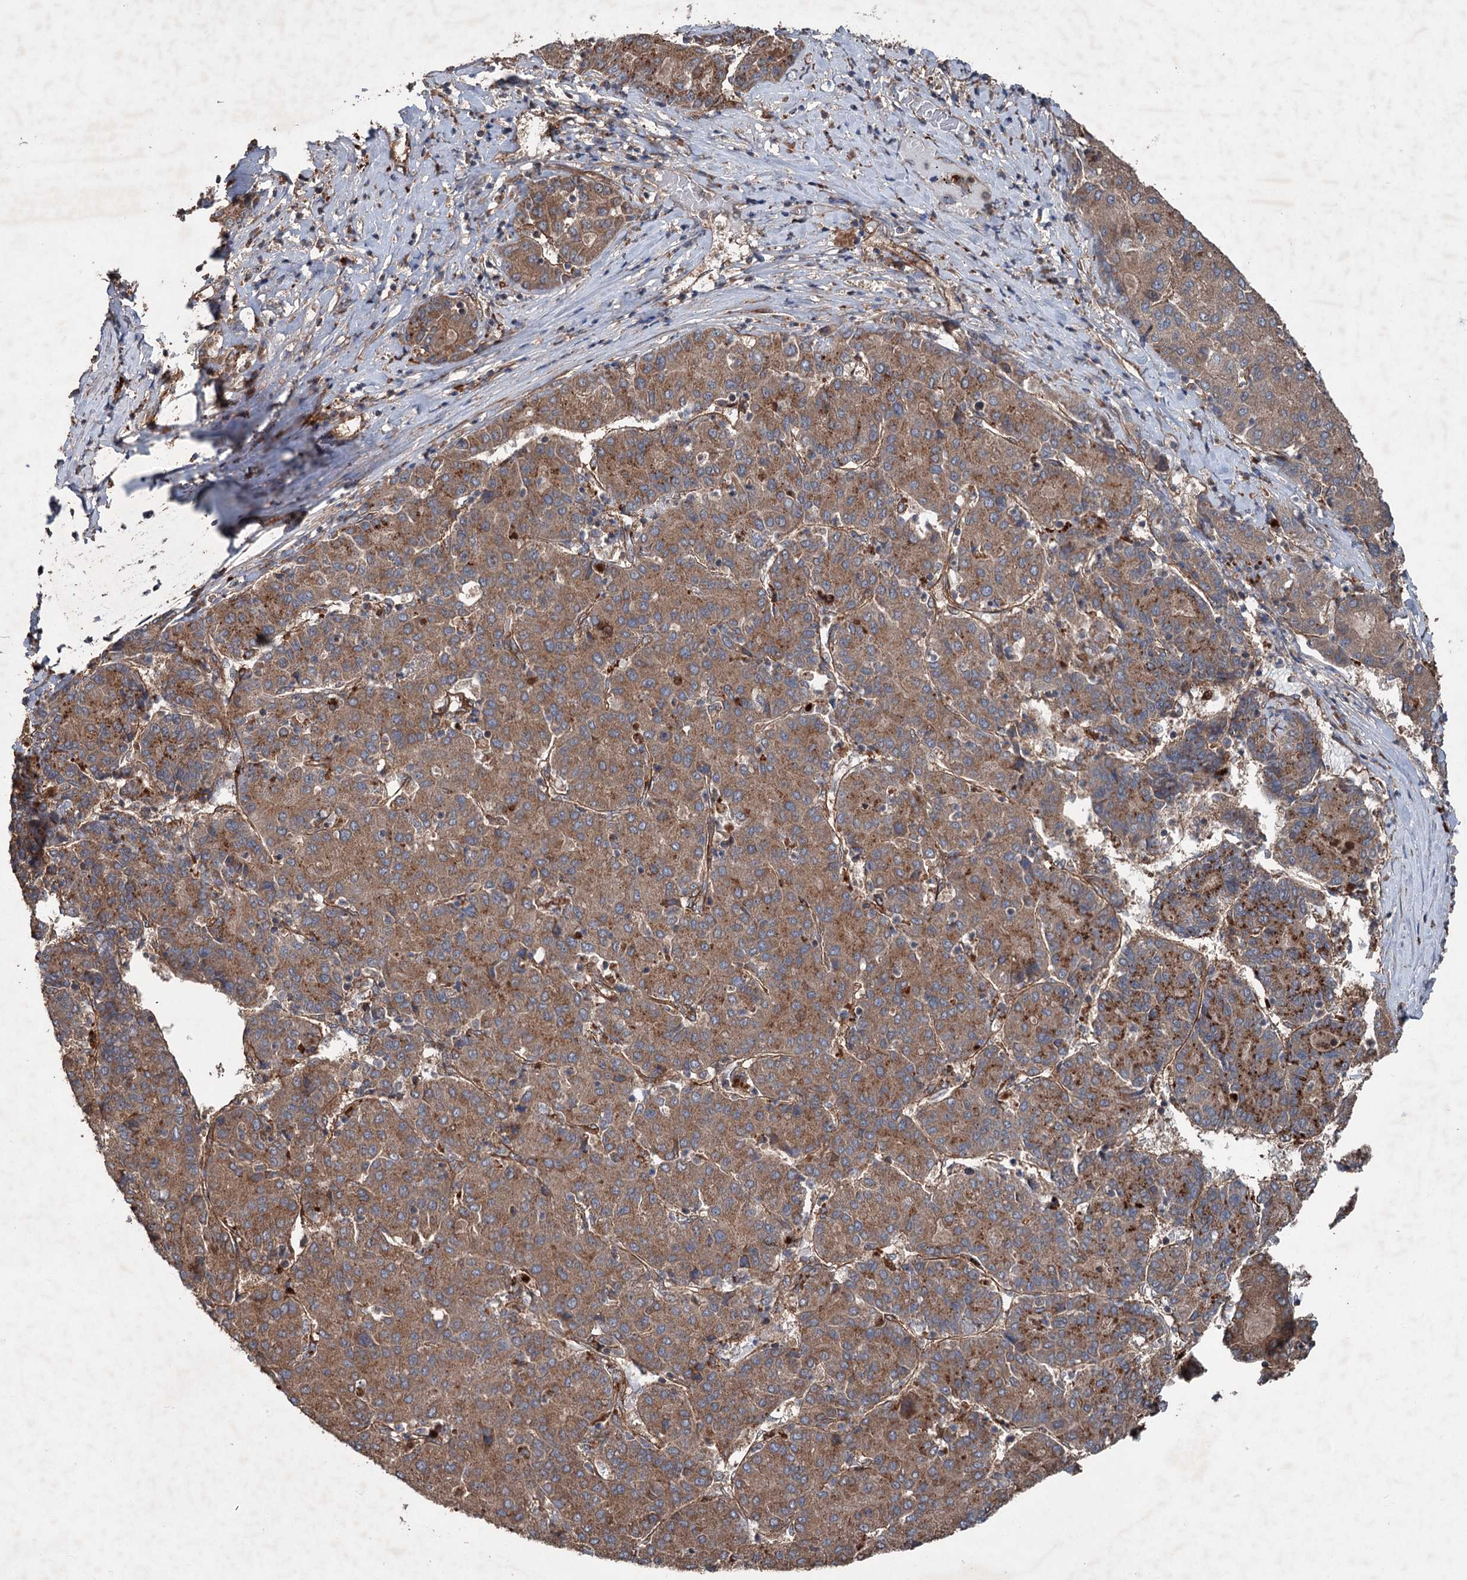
{"staining": {"intensity": "moderate", "quantity": ">75%", "location": "cytoplasmic/membranous"}, "tissue": "liver cancer", "cell_type": "Tumor cells", "image_type": "cancer", "snomed": [{"axis": "morphology", "description": "Carcinoma, Hepatocellular, NOS"}, {"axis": "topography", "description": "Liver"}], "caption": "The image shows a brown stain indicating the presence of a protein in the cytoplasmic/membranous of tumor cells in liver hepatocellular carcinoma.", "gene": "RNF214", "patient": {"sex": "male", "age": 65}}